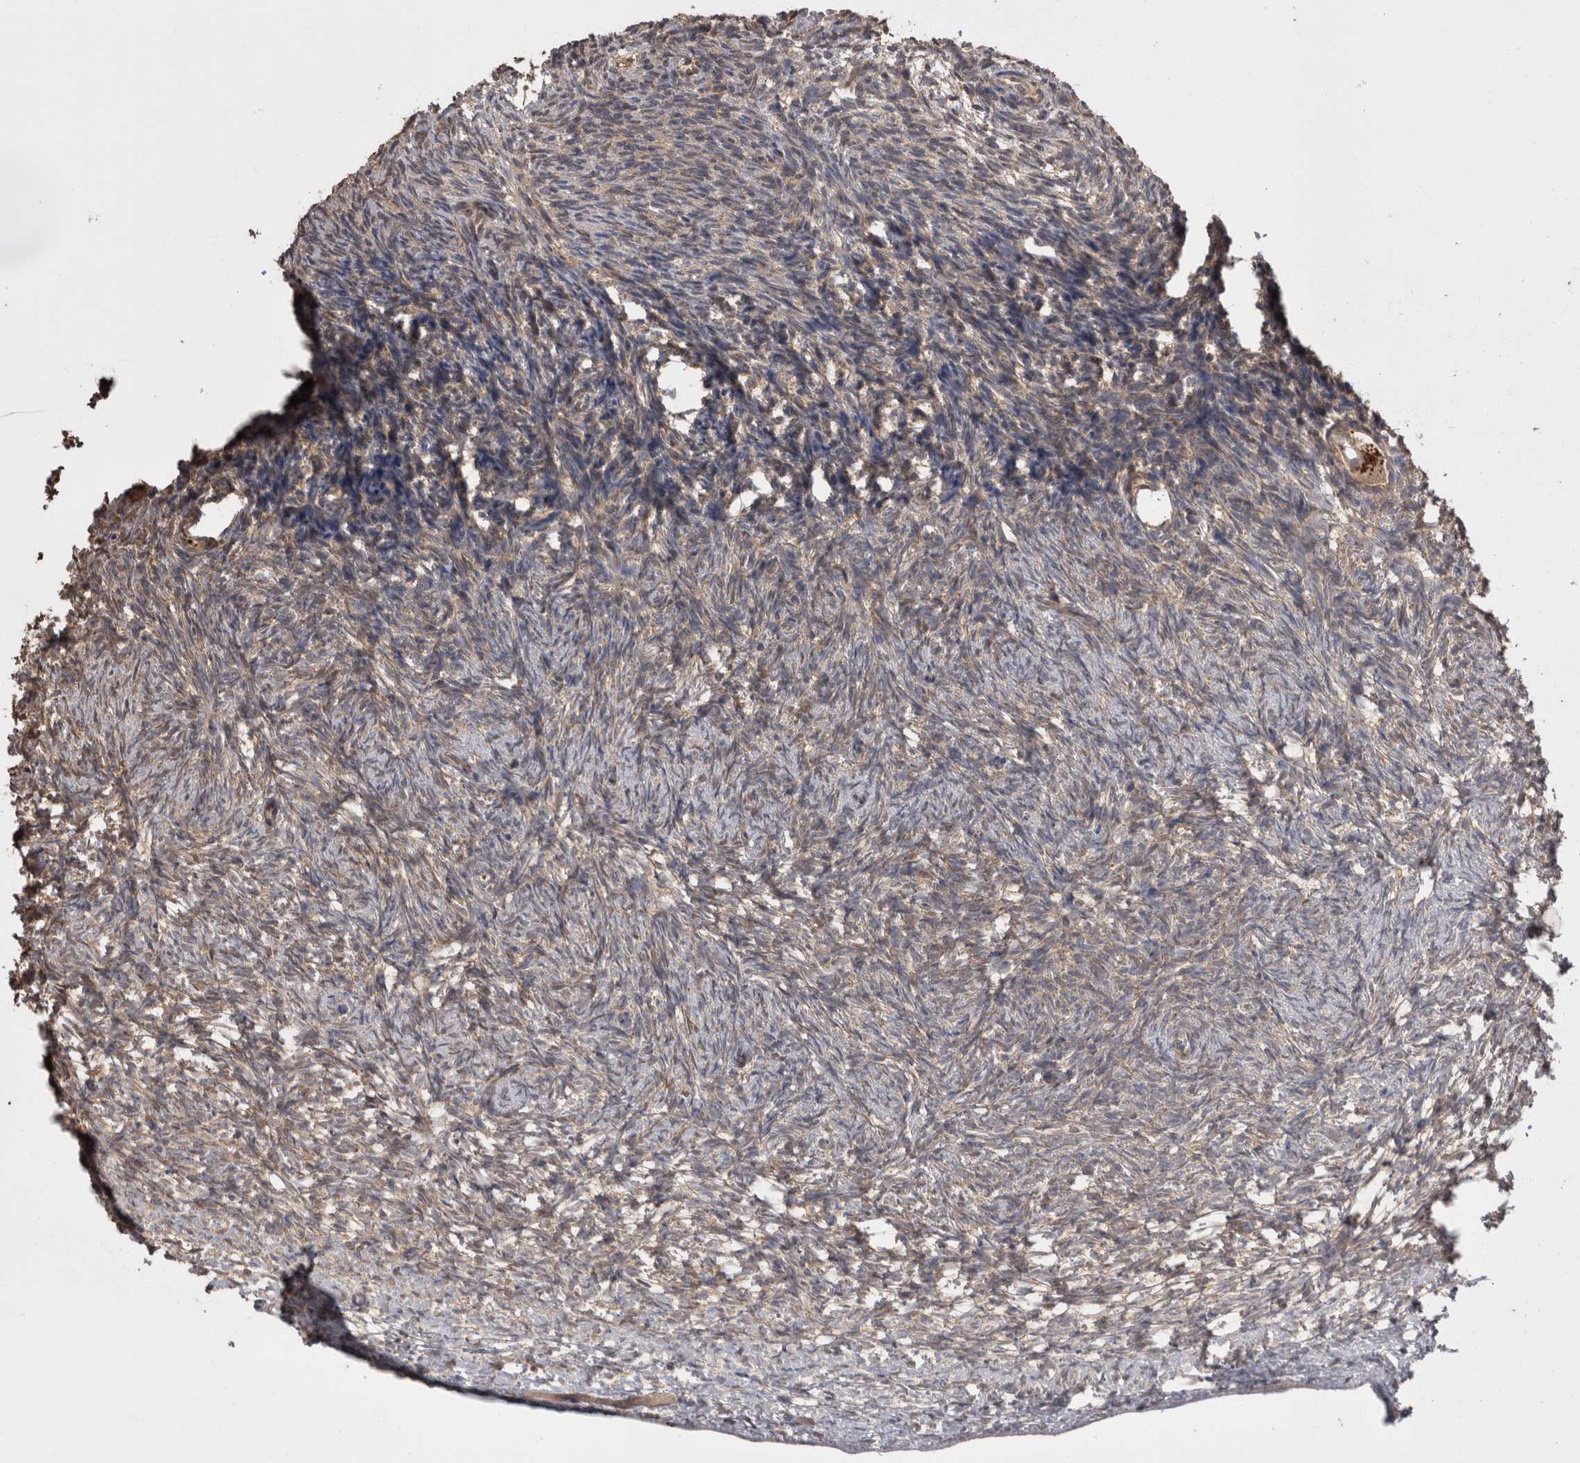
{"staining": {"intensity": "moderate", "quantity": ">75%", "location": "cytoplasmic/membranous"}, "tissue": "ovary", "cell_type": "Follicle cells", "image_type": "normal", "snomed": [{"axis": "morphology", "description": "Normal tissue, NOS"}, {"axis": "topography", "description": "Ovary"}], "caption": "The image exhibits immunohistochemical staining of normal ovary. There is moderate cytoplasmic/membranous staining is seen in approximately >75% of follicle cells. (Brightfield microscopy of DAB IHC at high magnification).", "gene": "PREP", "patient": {"sex": "female", "age": 34}}